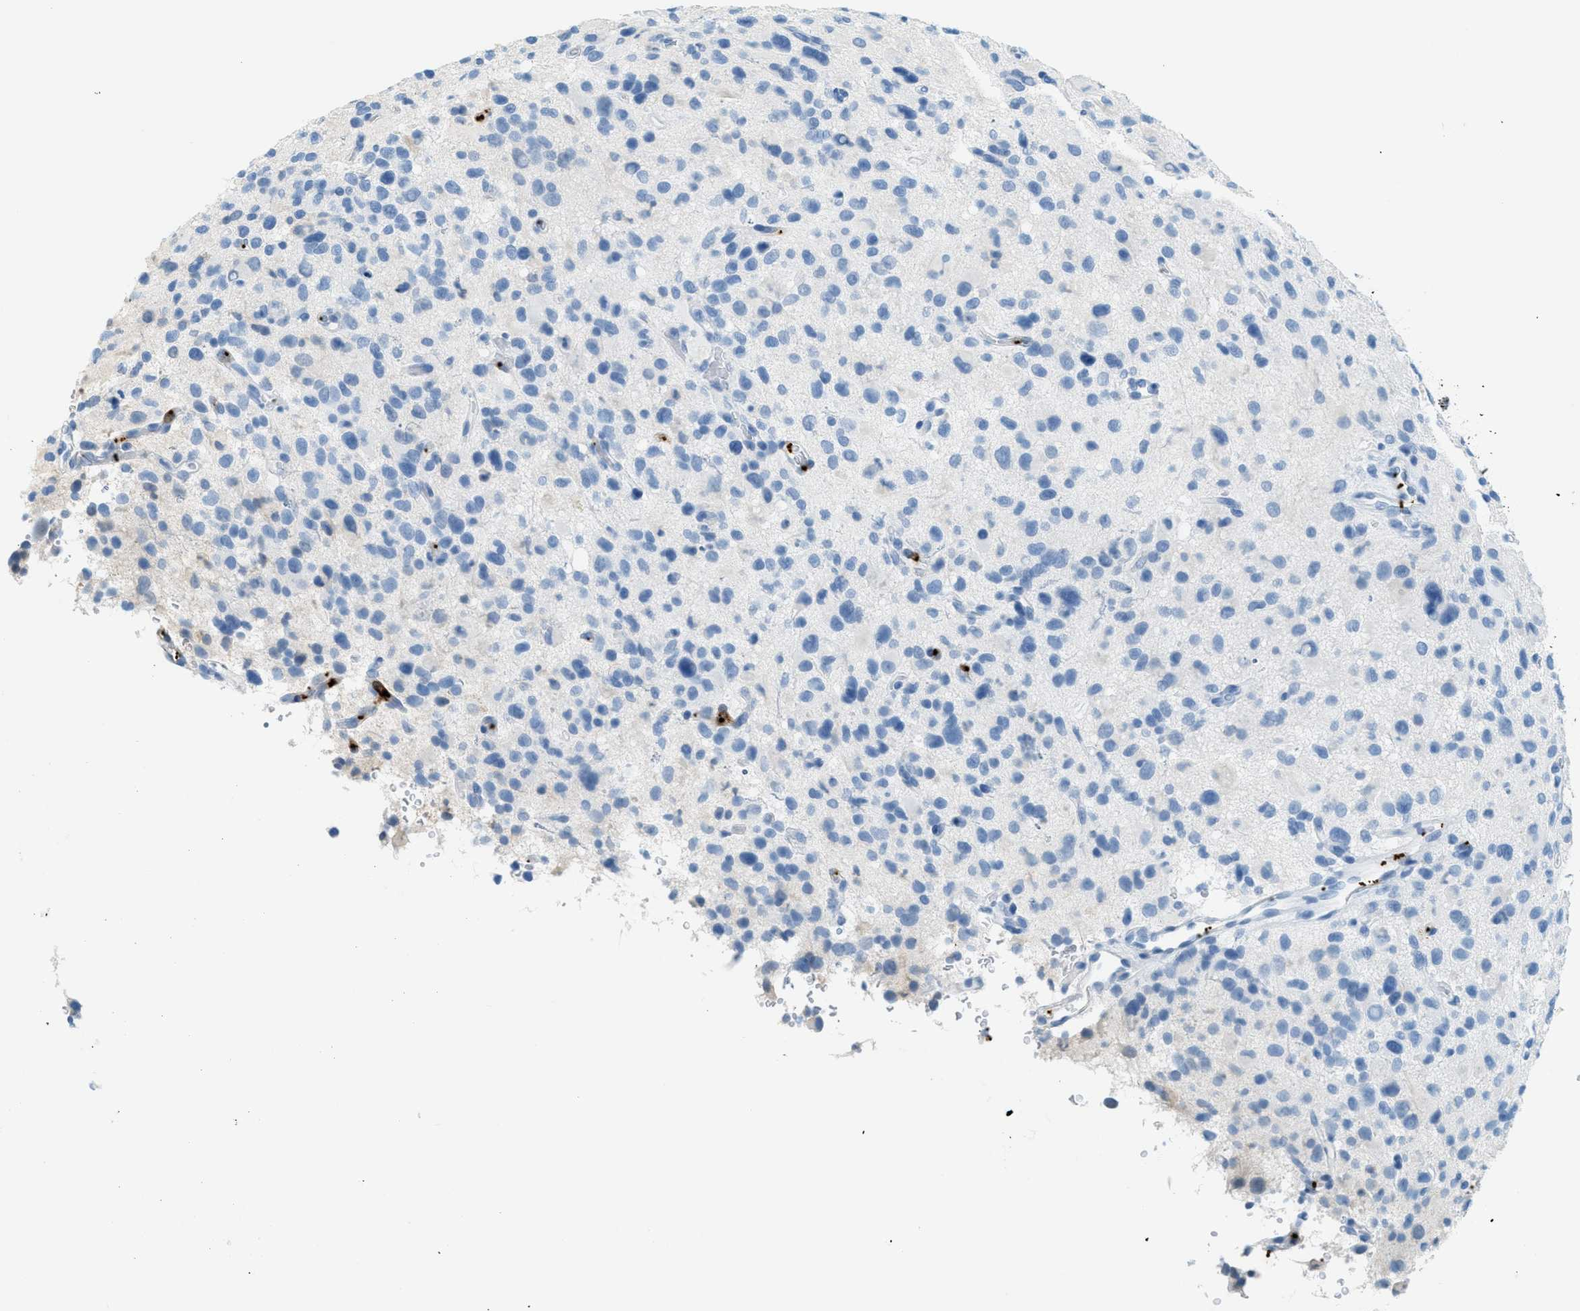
{"staining": {"intensity": "negative", "quantity": "none", "location": "none"}, "tissue": "glioma", "cell_type": "Tumor cells", "image_type": "cancer", "snomed": [{"axis": "morphology", "description": "Glioma, malignant, High grade"}, {"axis": "topography", "description": "Brain"}], "caption": "This is an immunohistochemistry (IHC) micrograph of human glioma. There is no positivity in tumor cells.", "gene": "PPBP", "patient": {"sex": "male", "age": 48}}